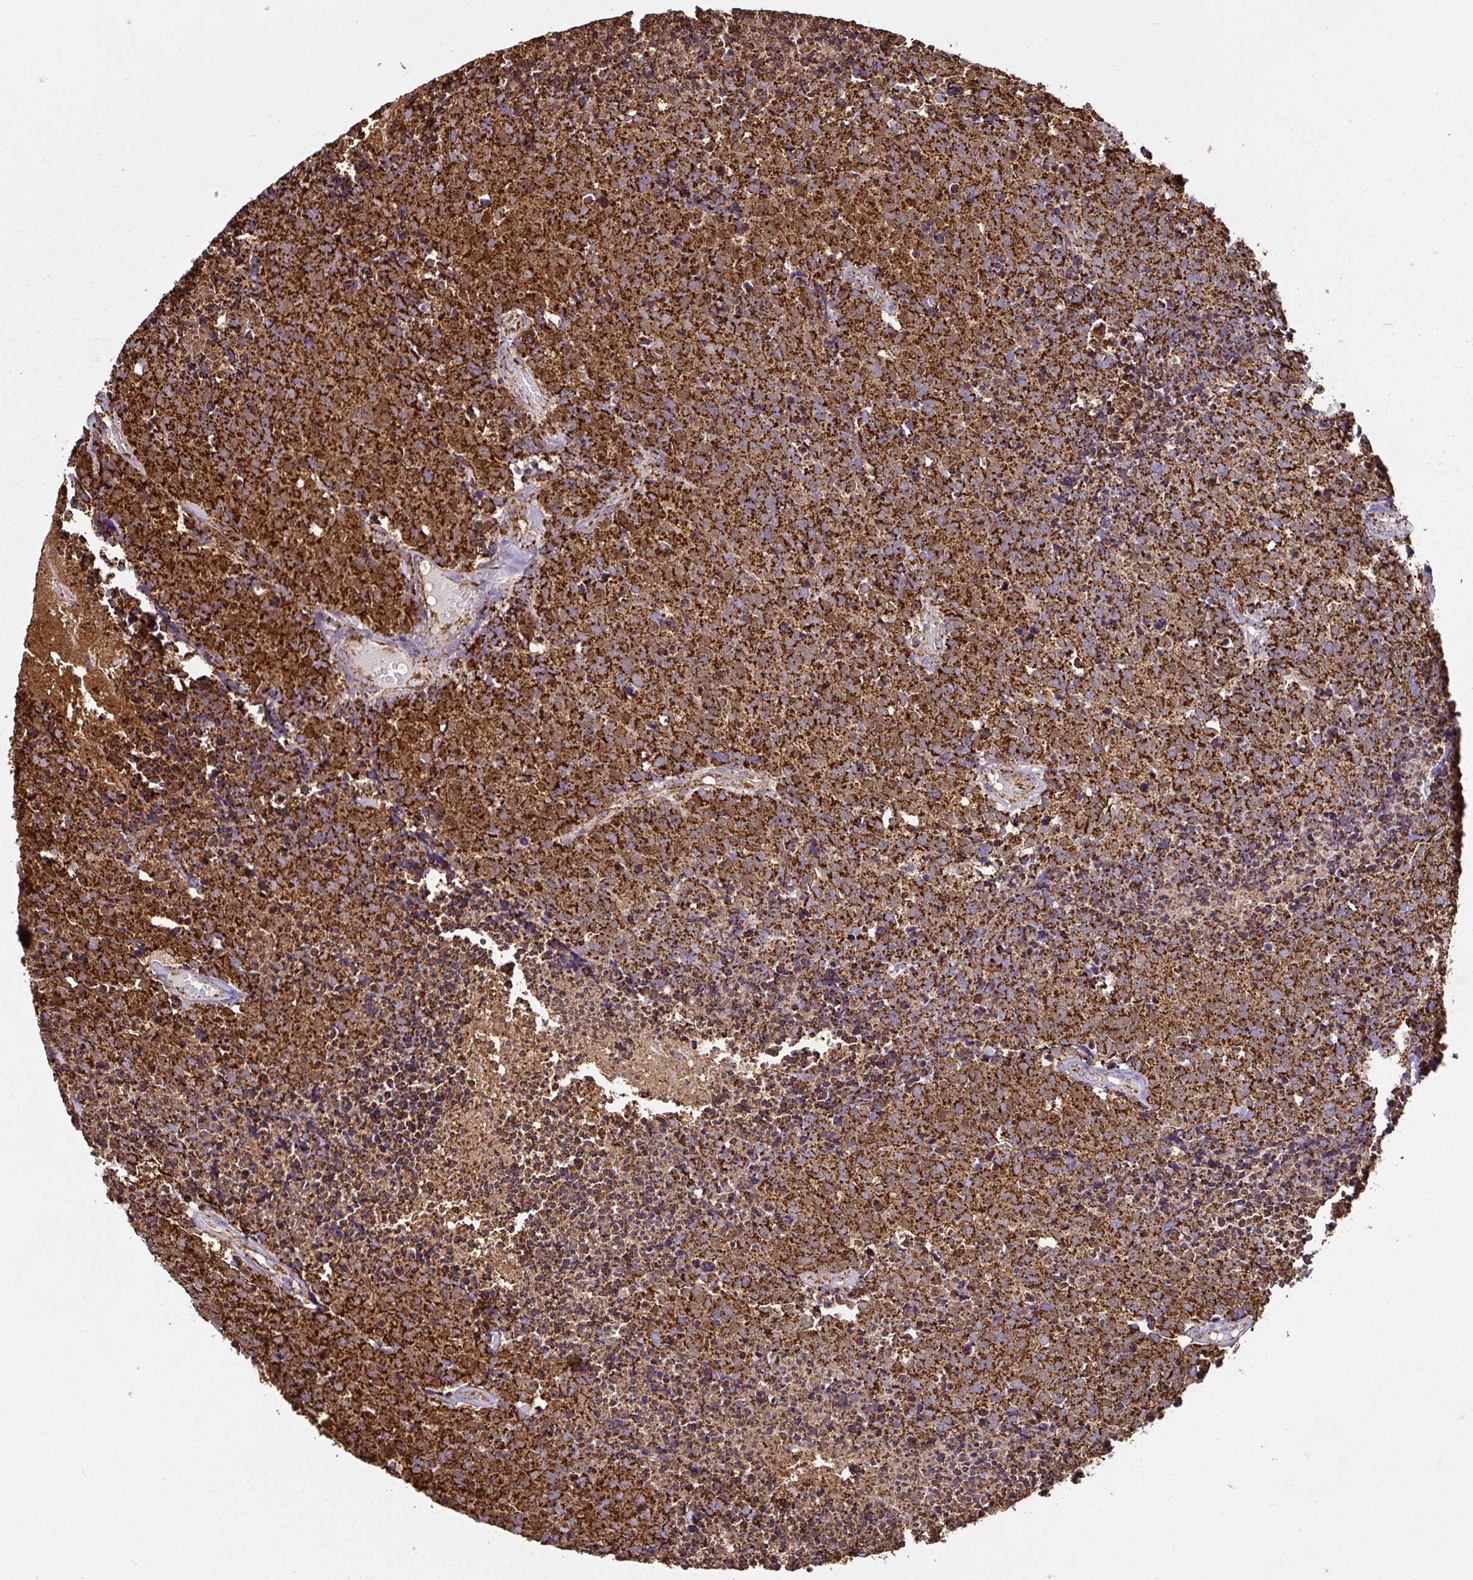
{"staining": {"intensity": "strong", "quantity": ">75%", "location": "cytoplasmic/membranous"}, "tissue": "carcinoid", "cell_type": "Tumor cells", "image_type": "cancer", "snomed": [{"axis": "morphology", "description": "Carcinoid, malignant, NOS"}, {"axis": "topography", "description": "Skin"}], "caption": "A photomicrograph of human carcinoid (malignant) stained for a protein shows strong cytoplasmic/membranous brown staining in tumor cells.", "gene": "ANKRD33B", "patient": {"sex": "female", "age": 79}}